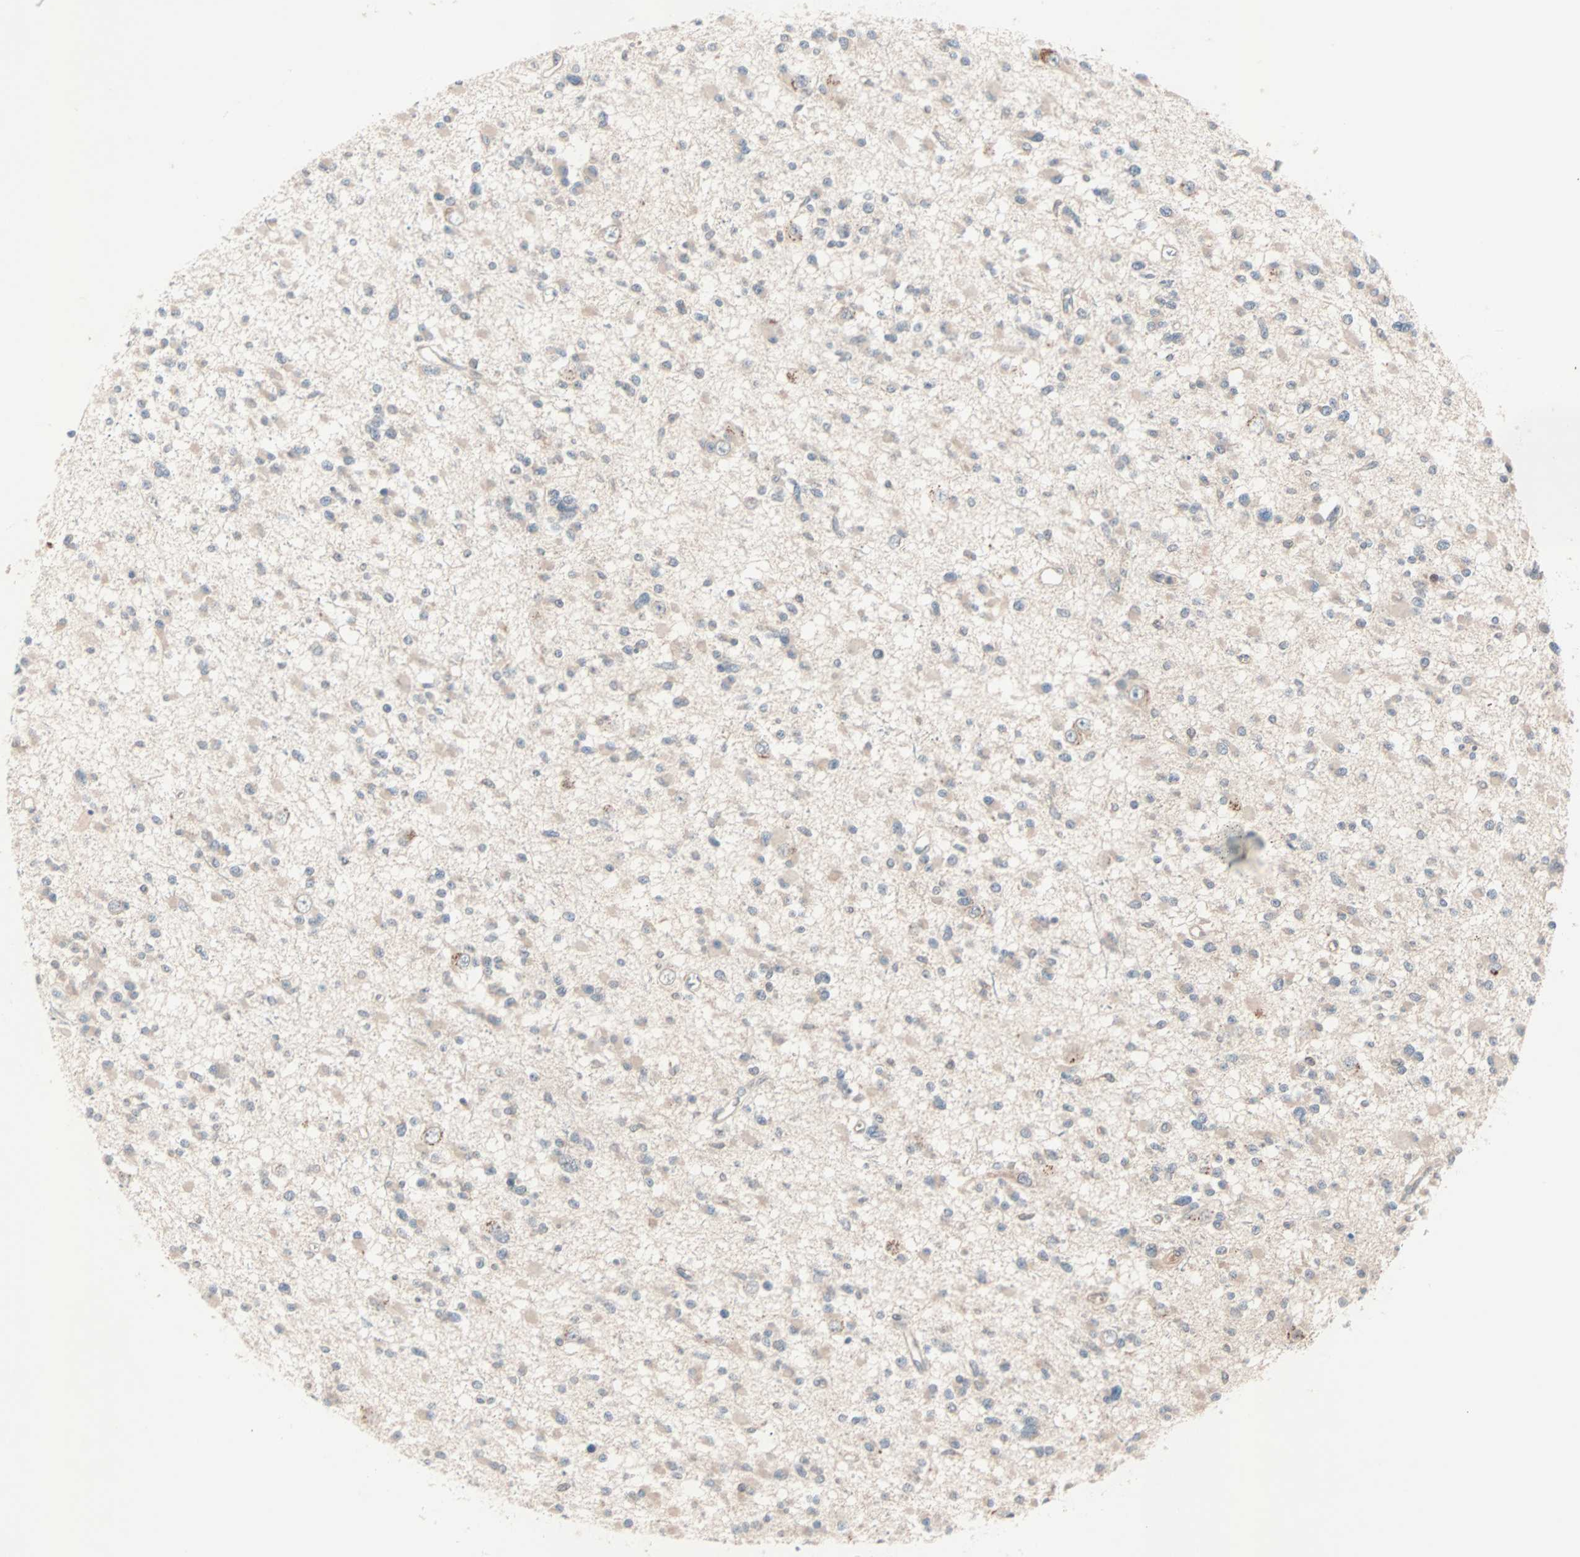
{"staining": {"intensity": "weak", "quantity": "<25%", "location": "cytoplasmic/membranous"}, "tissue": "glioma", "cell_type": "Tumor cells", "image_type": "cancer", "snomed": [{"axis": "morphology", "description": "Glioma, malignant, Low grade"}, {"axis": "topography", "description": "Brain"}], "caption": "The image demonstrates no significant staining in tumor cells of glioma.", "gene": "CAD", "patient": {"sex": "female", "age": 22}}